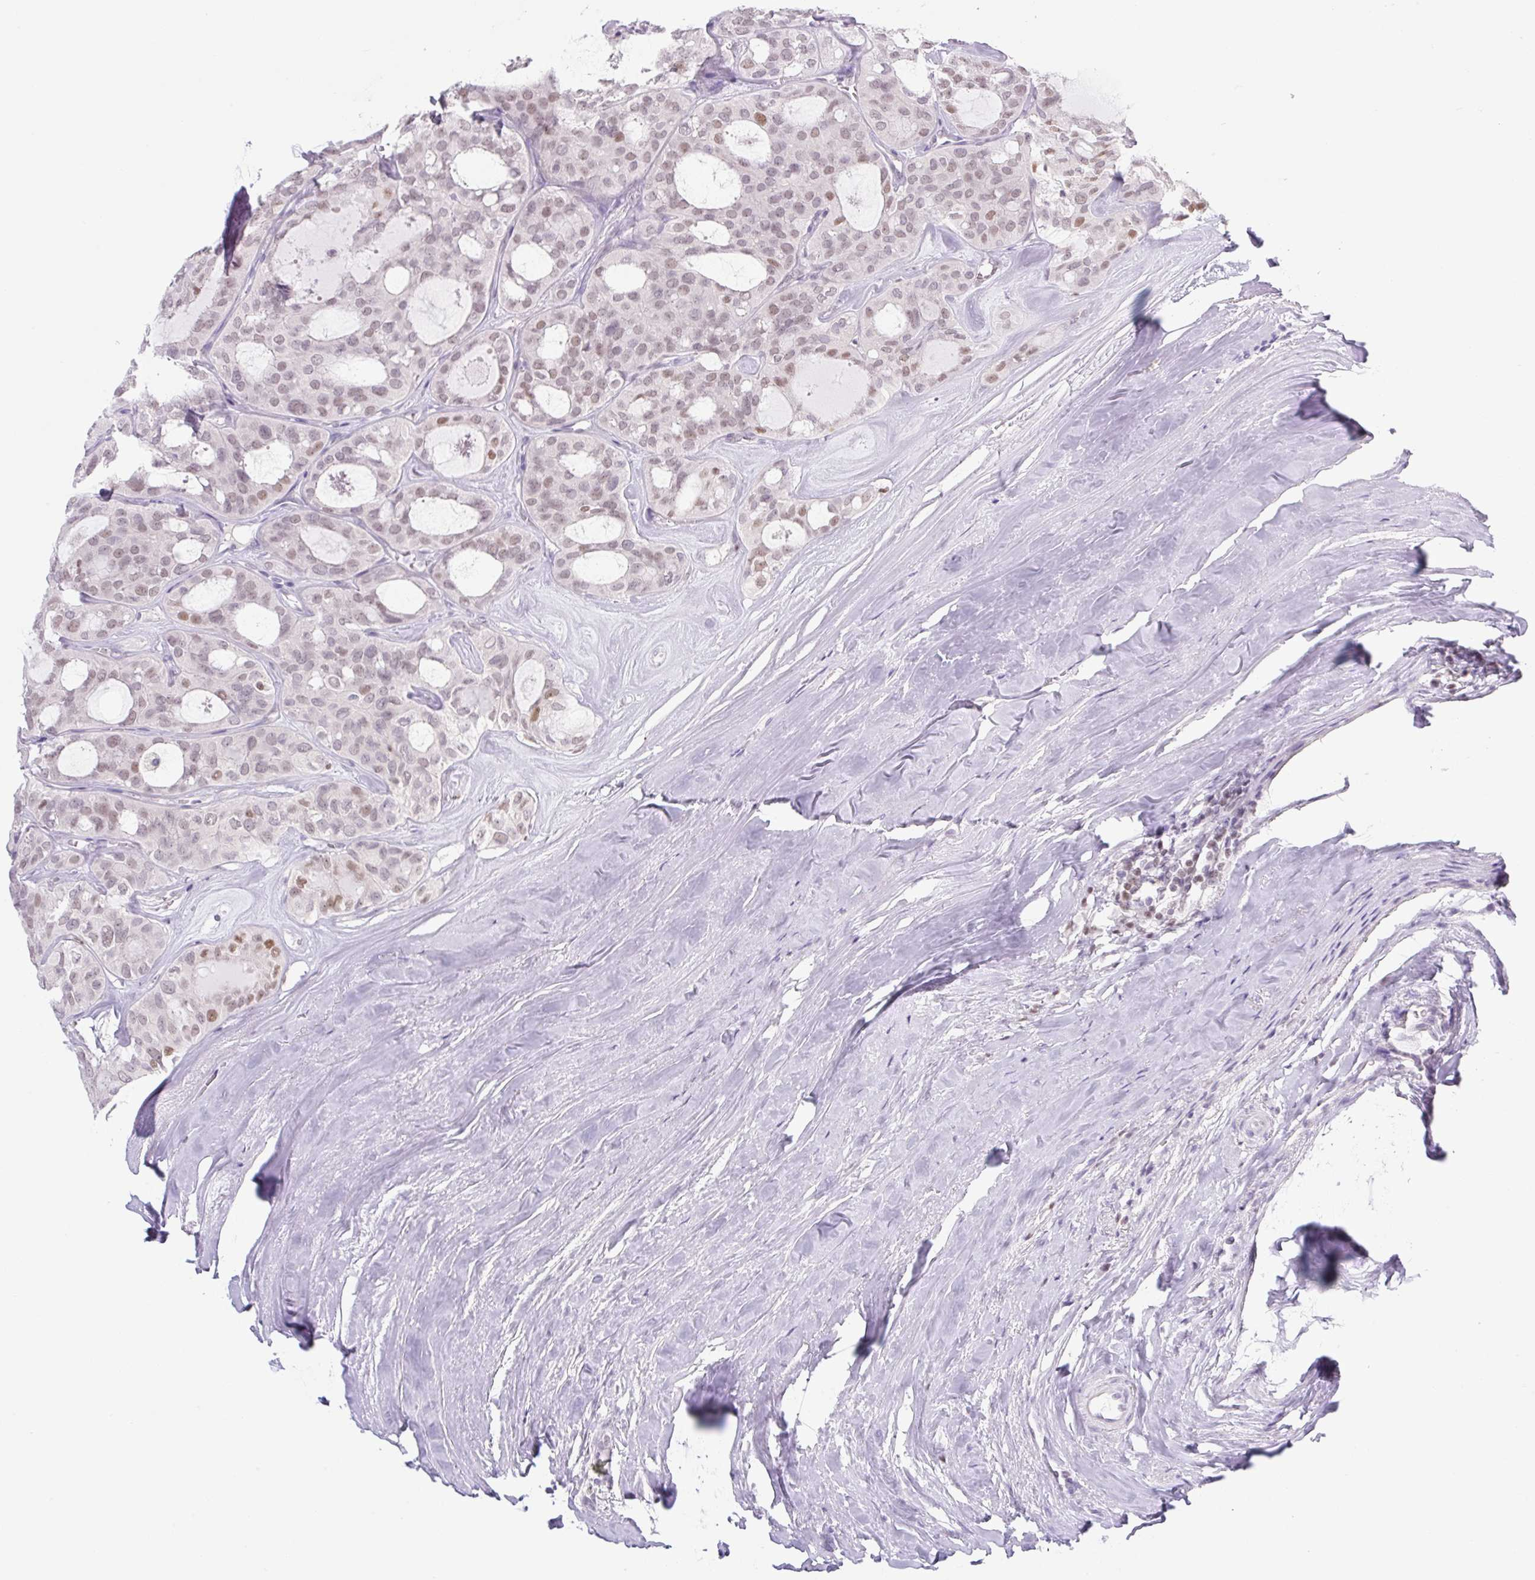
{"staining": {"intensity": "weak", "quantity": ">75%", "location": "nuclear"}, "tissue": "thyroid cancer", "cell_type": "Tumor cells", "image_type": "cancer", "snomed": [{"axis": "morphology", "description": "Follicular adenoma carcinoma, NOS"}, {"axis": "topography", "description": "Thyroid gland"}], "caption": "Weak nuclear positivity for a protein is seen in approximately >75% of tumor cells of thyroid cancer using immunohistochemistry (IHC).", "gene": "TLE3", "patient": {"sex": "male", "age": 75}}